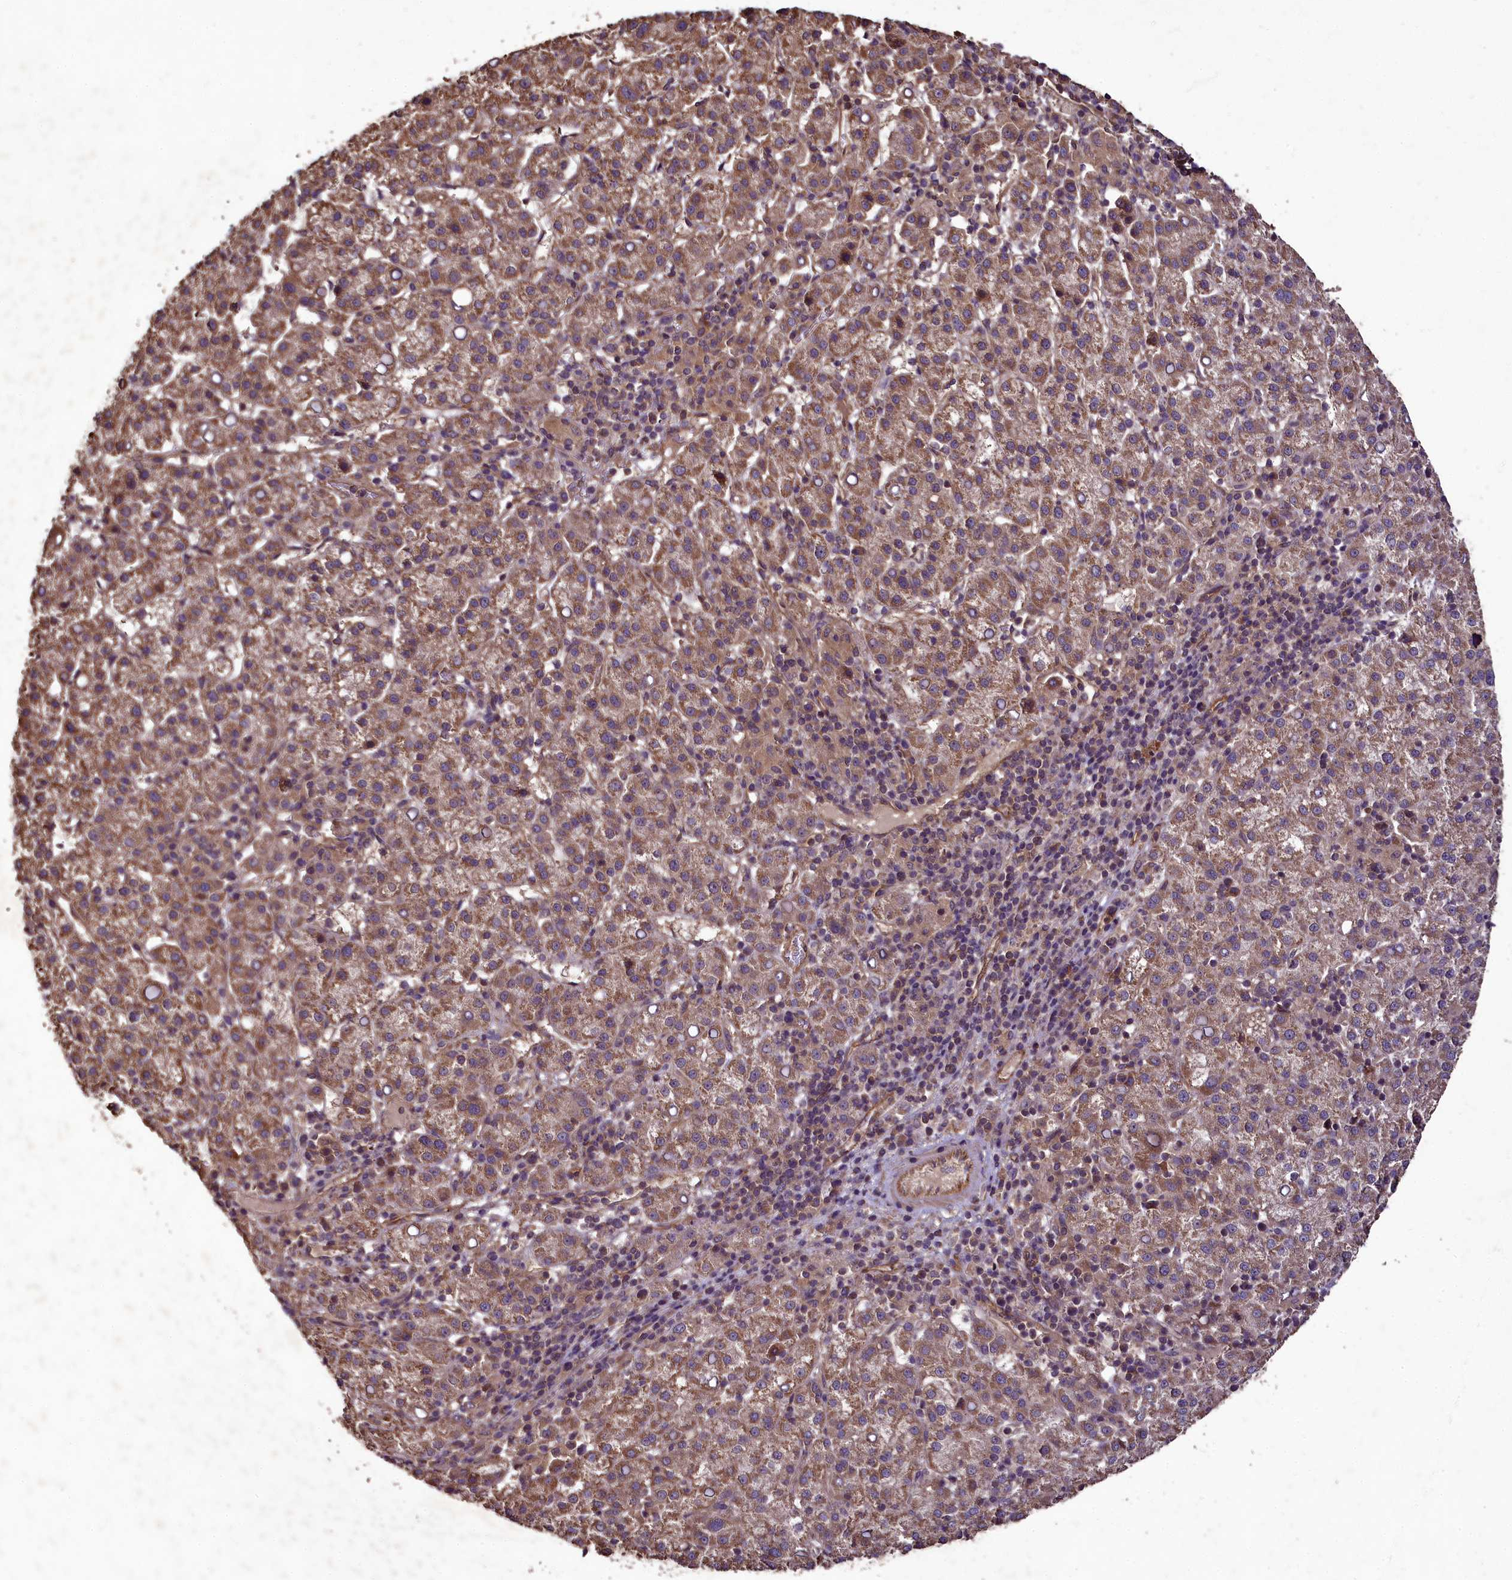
{"staining": {"intensity": "moderate", "quantity": ">75%", "location": "cytoplasmic/membranous"}, "tissue": "liver cancer", "cell_type": "Tumor cells", "image_type": "cancer", "snomed": [{"axis": "morphology", "description": "Carcinoma, Hepatocellular, NOS"}, {"axis": "topography", "description": "Liver"}], "caption": "Human liver cancer (hepatocellular carcinoma) stained with a protein marker shows moderate staining in tumor cells.", "gene": "TTLL10", "patient": {"sex": "female", "age": 58}}